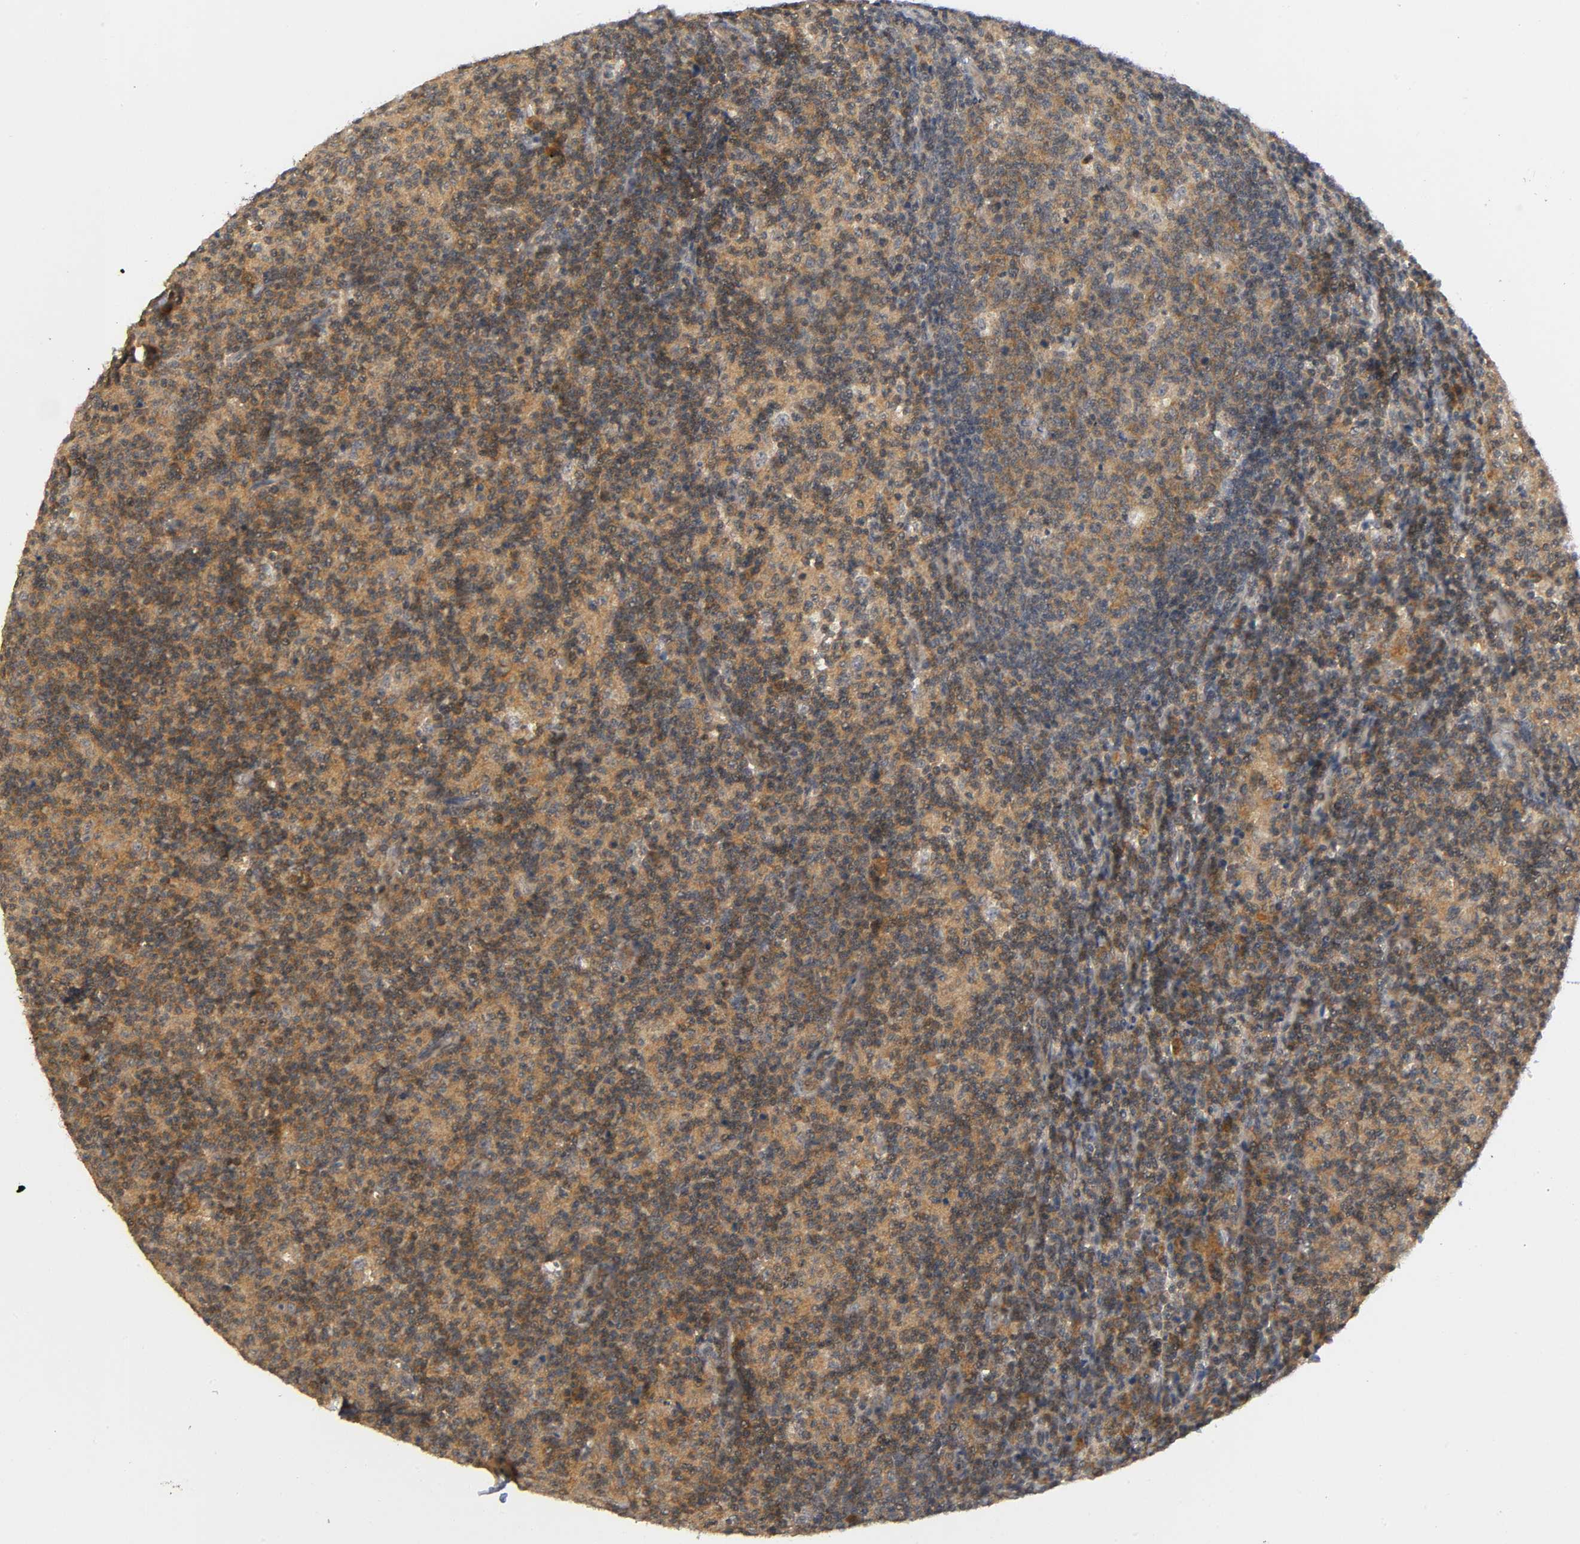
{"staining": {"intensity": "moderate", "quantity": ">75%", "location": "cytoplasmic/membranous"}, "tissue": "lymph node", "cell_type": "Germinal center cells", "image_type": "normal", "snomed": [{"axis": "morphology", "description": "Normal tissue, NOS"}, {"axis": "morphology", "description": "Inflammation, NOS"}, {"axis": "topography", "description": "Lymph node"}], "caption": "Moderate cytoplasmic/membranous positivity is seen in approximately >75% of germinal center cells in benign lymph node.", "gene": "MAPK8", "patient": {"sex": "male", "age": 55}}